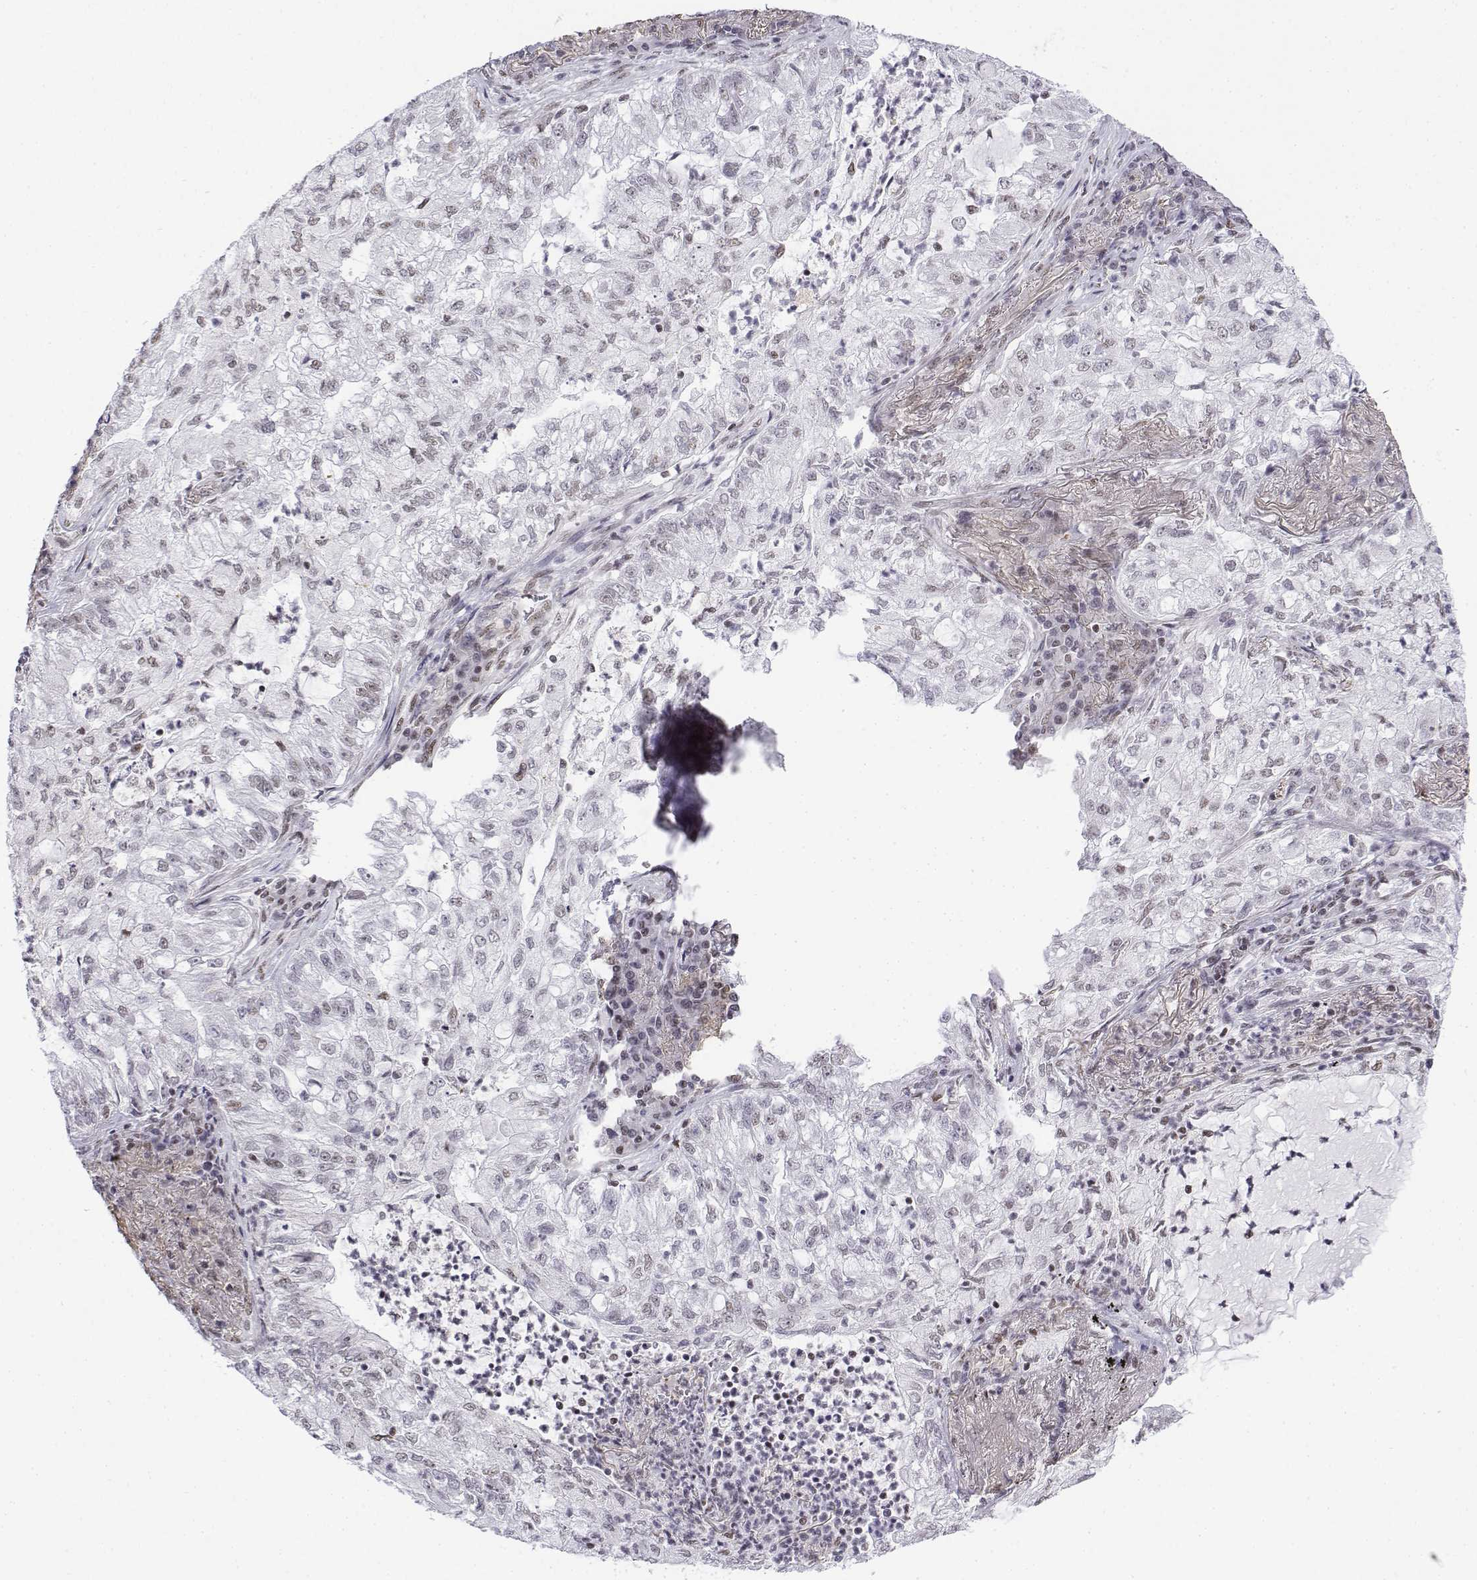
{"staining": {"intensity": "weak", "quantity": "<25%", "location": "nuclear"}, "tissue": "lung cancer", "cell_type": "Tumor cells", "image_type": "cancer", "snomed": [{"axis": "morphology", "description": "Adenocarcinoma, NOS"}, {"axis": "topography", "description": "Lung"}], "caption": "Lung cancer (adenocarcinoma) stained for a protein using immunohistochemistry (IHC) demonstrates no expression tumor cells.", "gene": "SETD1A", "patient": {"sex": "female", "age": 73}}